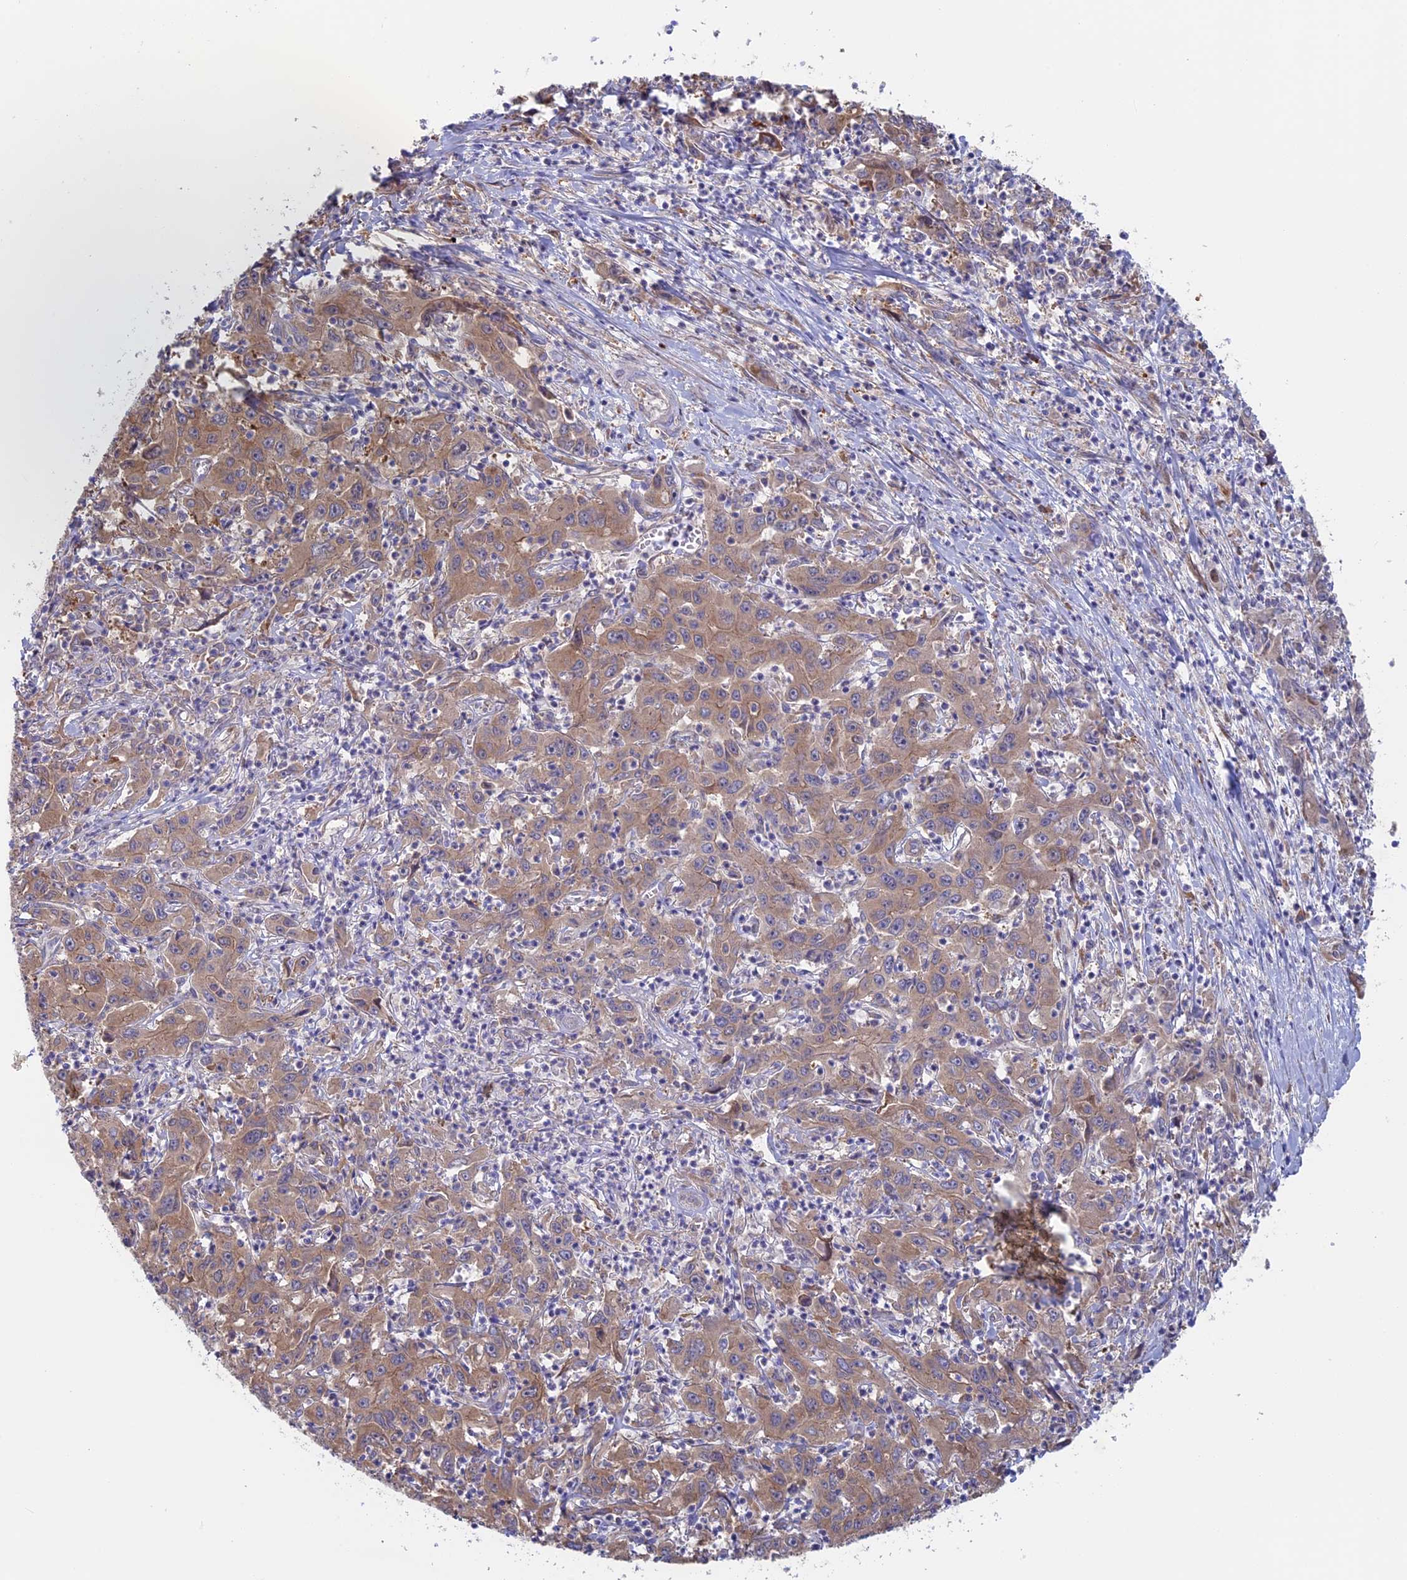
{"staining": {"intensity": "moderate", "quantity": ">75%", "location": "cytoplasmic/membranous"}, "tissue": "liver cancer", "cell_type": "Tumor cells", "image_type": "cancer", "snomed": [{"axis": "morphology", "description": "Carcinoma, Hepatocellular, NOS"}, {"axis": "topography", "description": "Liver"}], "caption": "Tumor cells demonstrate medium levels of moderate cytoplasmic/membranous expression in approximately >75% of cells in liver cancer.", "gene": "SYNDIG1L", "patient": {"sex": "male", "age": 63}}